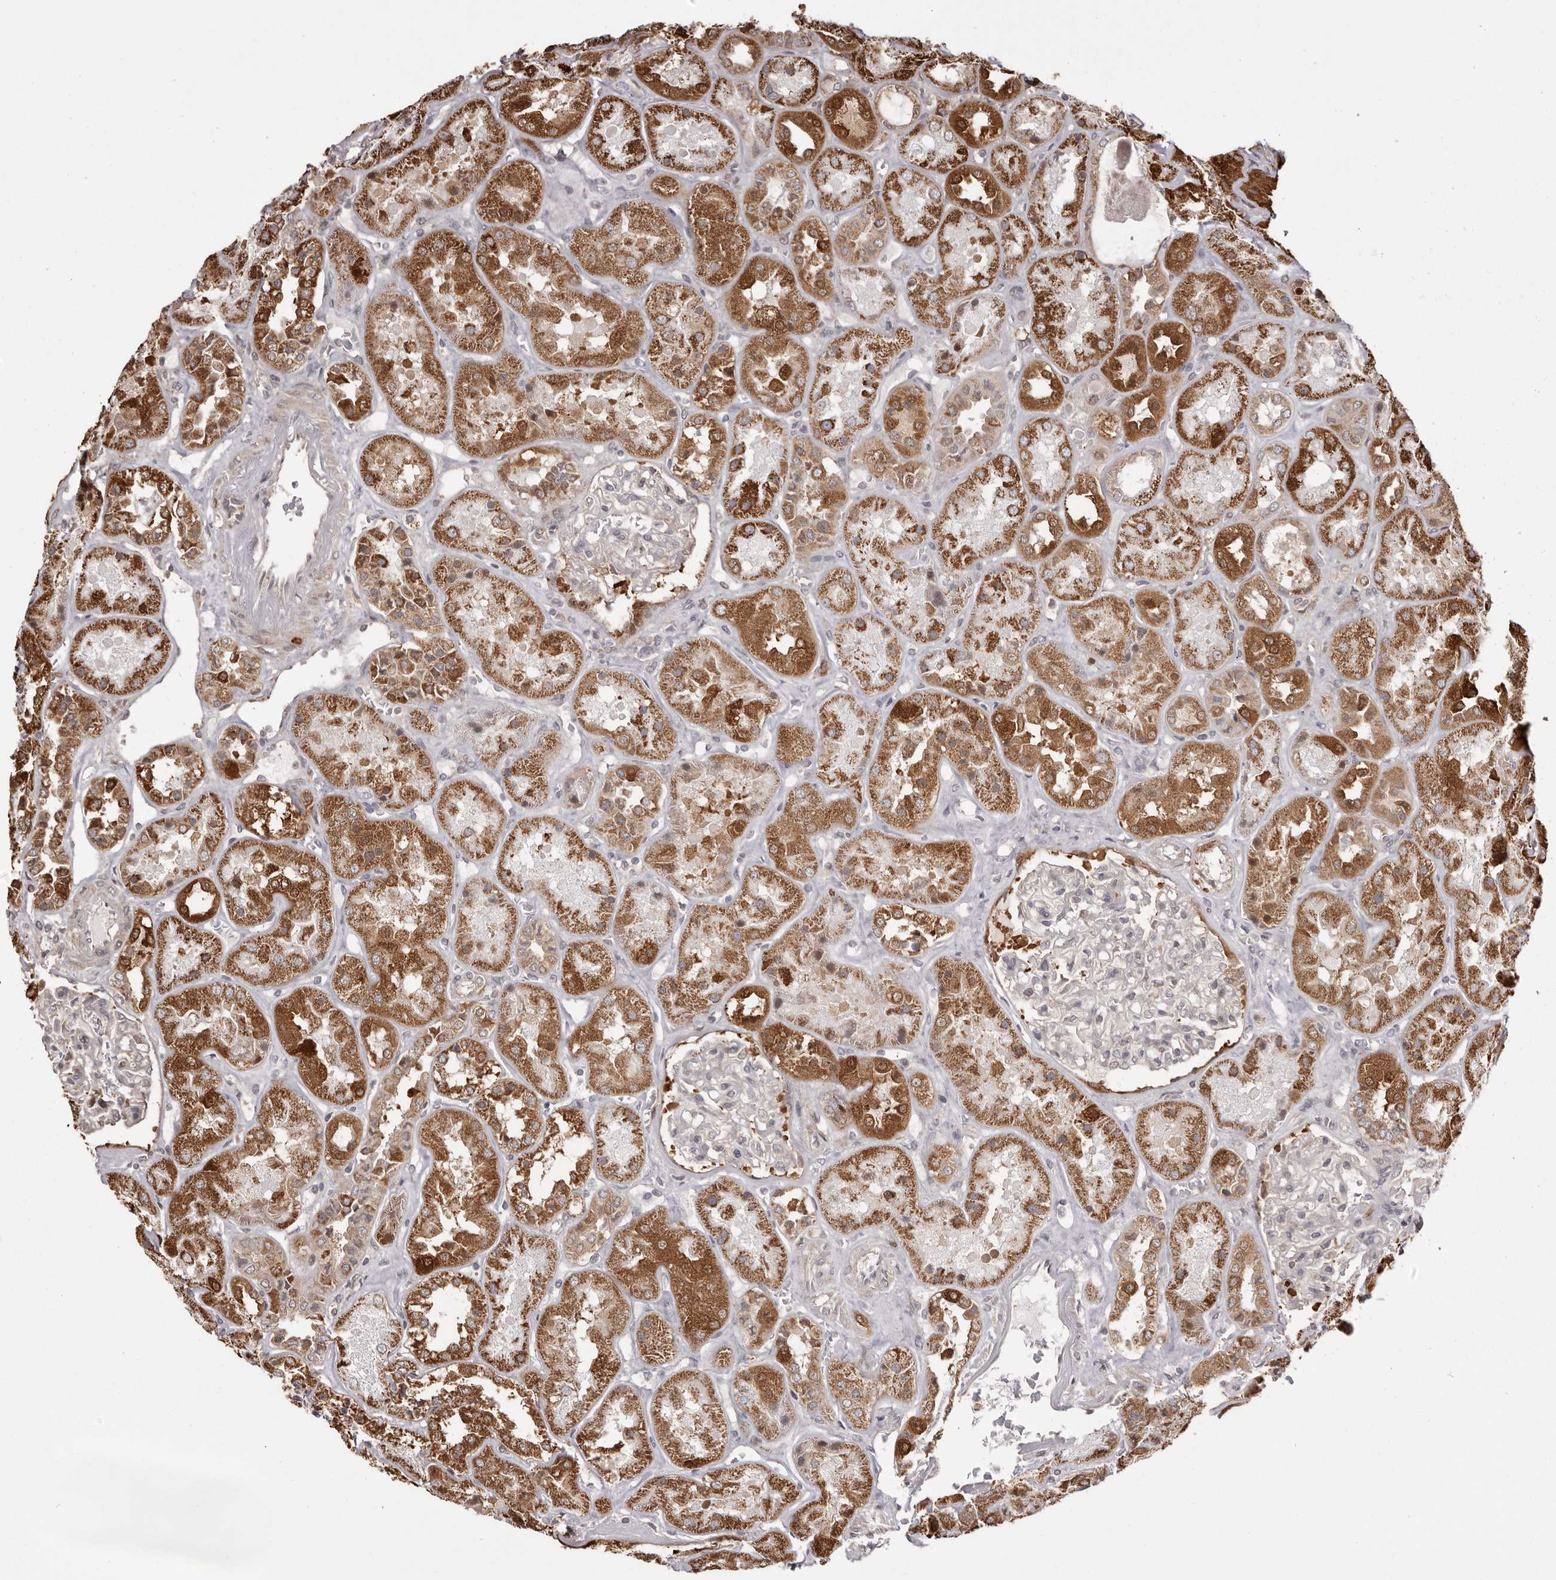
{"staining": {"intensity": "moderate", "quantity": "<25%", "location": "cytoplasmic/membranous"}, "tissue": "kidney", "cell_type": "Cells in glomeruli", "image_type": "normal", "snomed": [{"axis": "morphology", "description": "Normal tissue, NOS"}, {"axis": "topography", "description": "Kidney"}], "caption": "Benign kidney was stained to show a protein in brown. There is low levels of moderate cytoplasmic/membranous expression in about <25% of cells in glomeruli. (brown staining indicates protein expression, while blue staining denotes nuclei).", "gene": "GFOD1", "patient": {"sex": "male", "age": 70}}